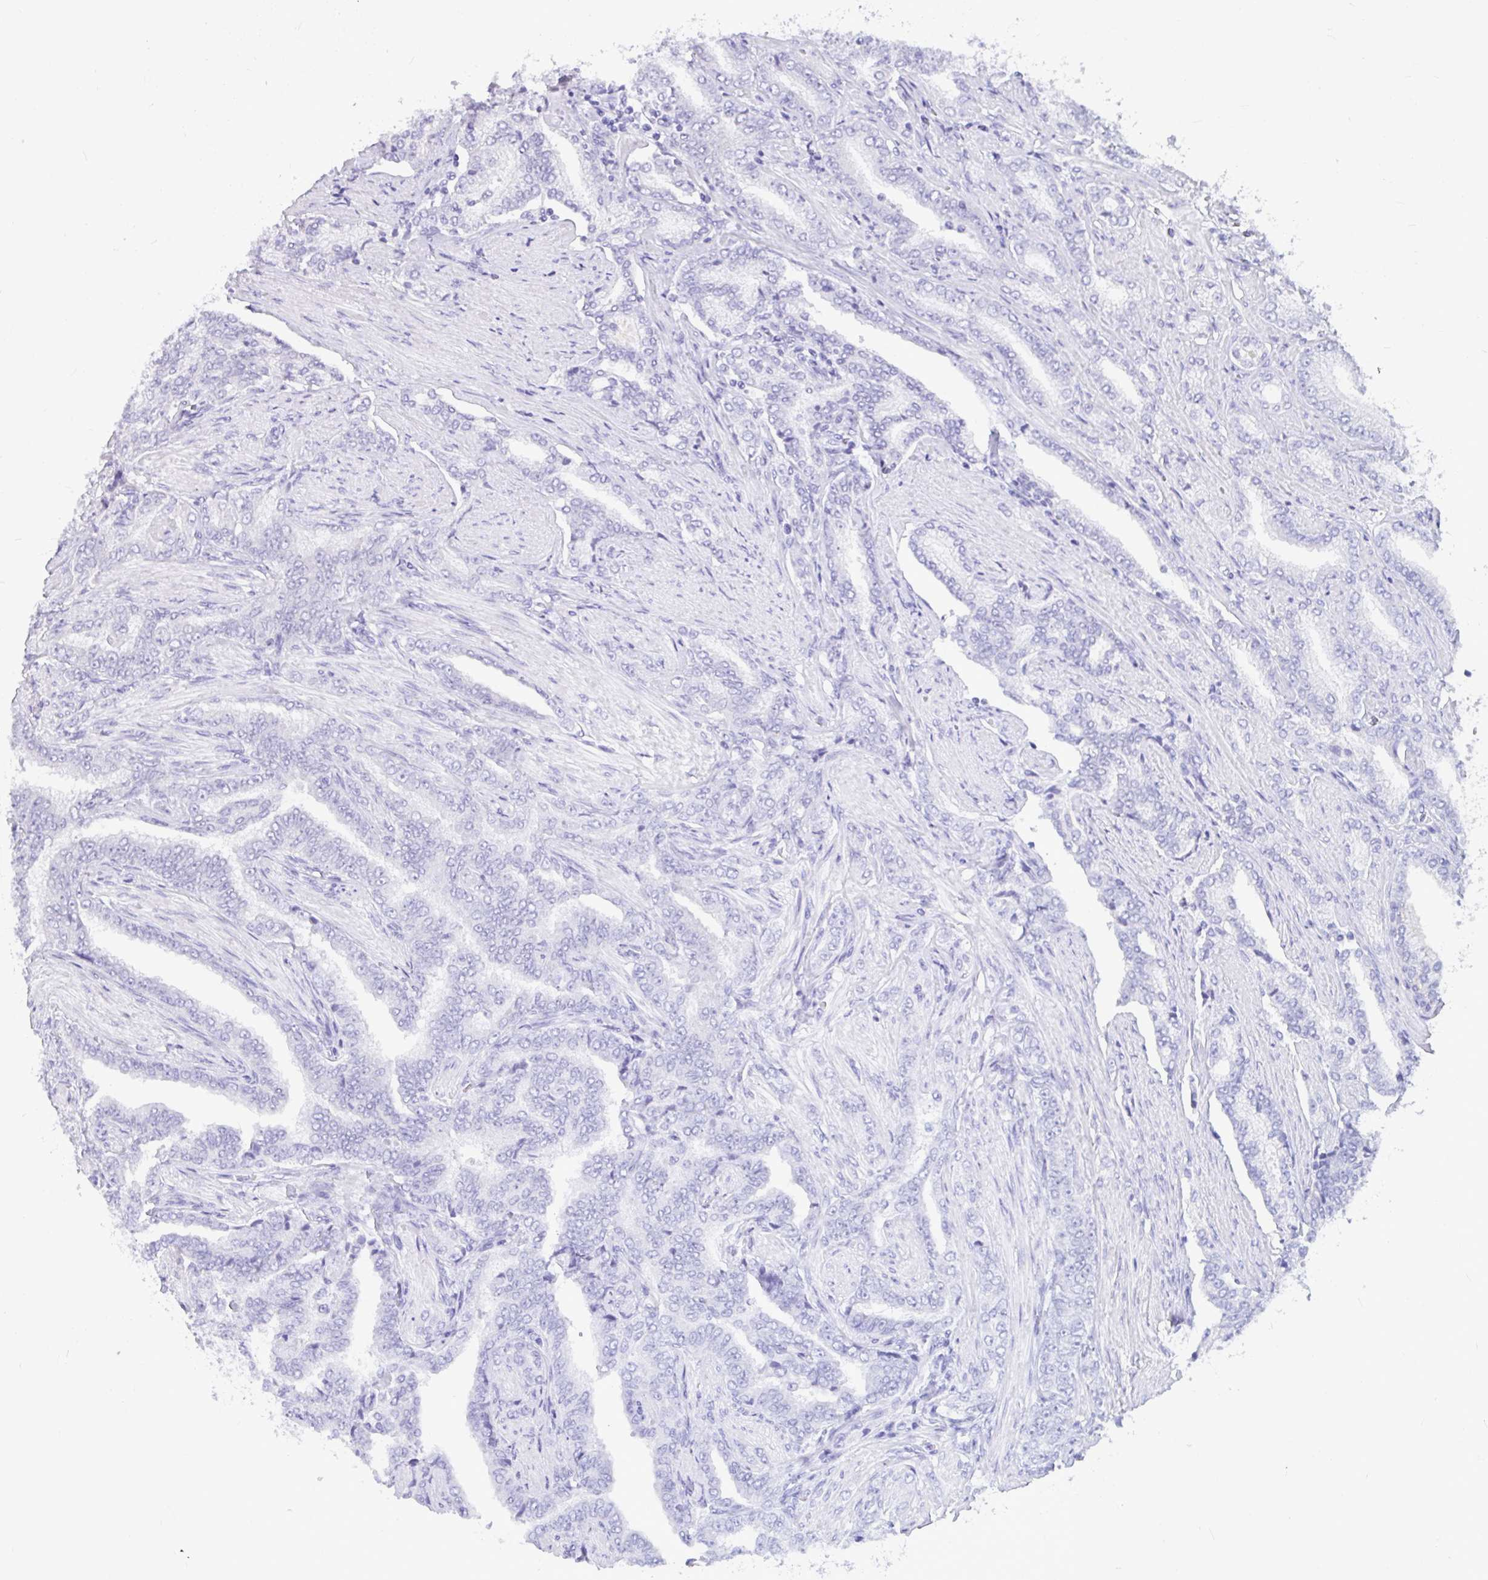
{"staining": {"intensity": "negative", "quantity": "none", "location": "none"}, "tissue": "prostate cancer", "cell_type": "Tumor cells", "image_type": "cancer", "snomed": [{"axis": "morphology", "description": "Adenocarcinoma, High grade"}, {"axis": "topography", "description": "Prostate"}], "caption": "DAB immunohistochemical staining of human prostate high-grade adenocarcinoma demonstrates no significant staining in tumor cells.", "gene": "KIAA2013", "patient": {"sex": "male", "age": 72}}